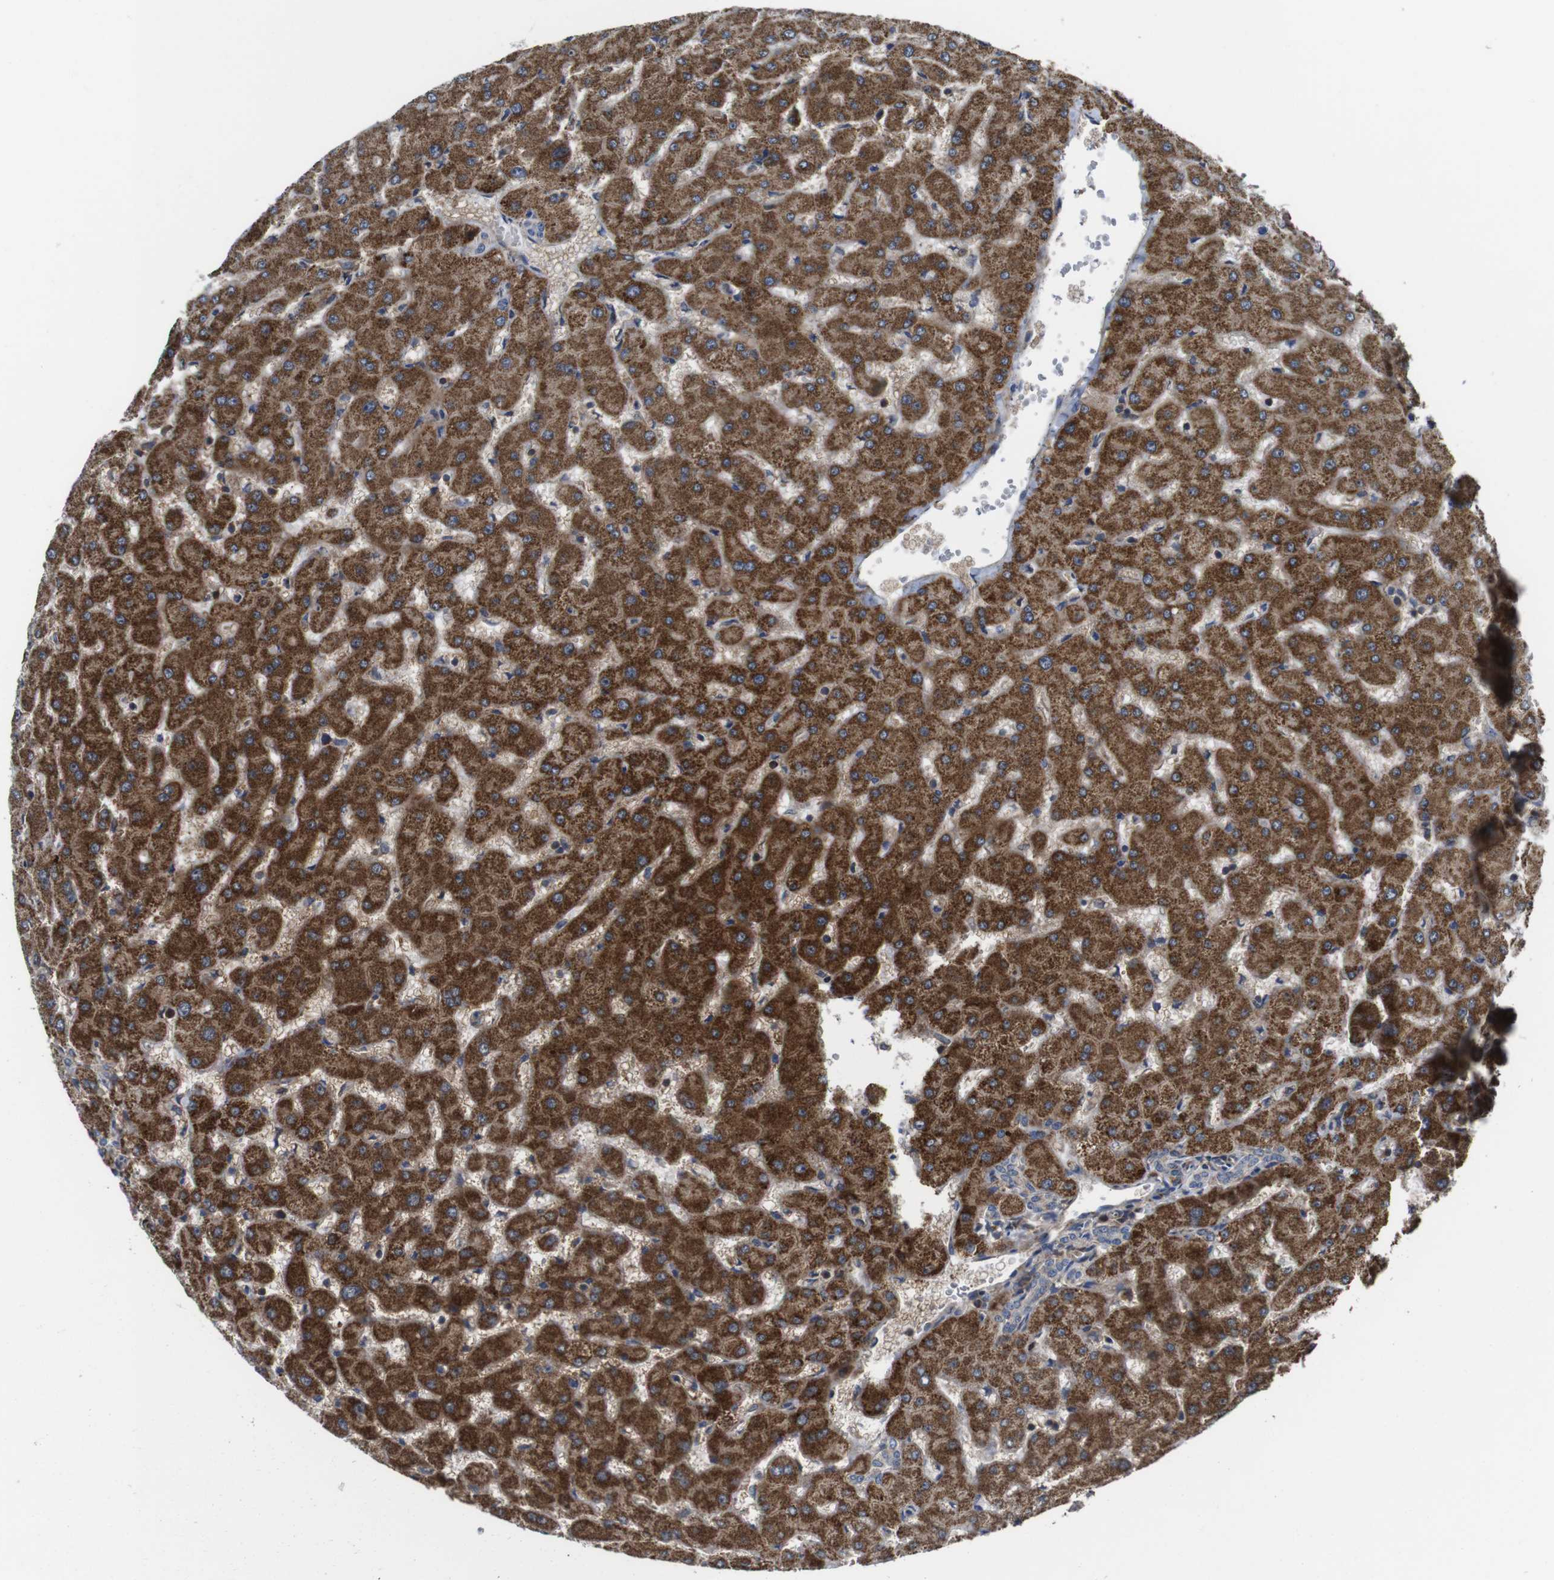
{"staining": {"intensity": "negative", "quantity": "none", "location": "none"}, "tissue": "liver", "cell_type": "Cholangiocytes", "image_type": "normal", "snomed": [{"axis": "morphology", "description": "Normal tissue, NOS"}, {"axis": "topography", "description": "Liver"}], "caption": "This is a micrograph of immunohistochemistry (IHC) staining of unremarkable liver, which shows no positivity in cholangiocytes. Brightfield microscopy of IHC stained with DAB (3,3'-diaminobenzidine) (brown) and hematoxylin (blue), captured at high magnification.", "gene": "HK1", "patient": {"sex": "female", "age": 63}}